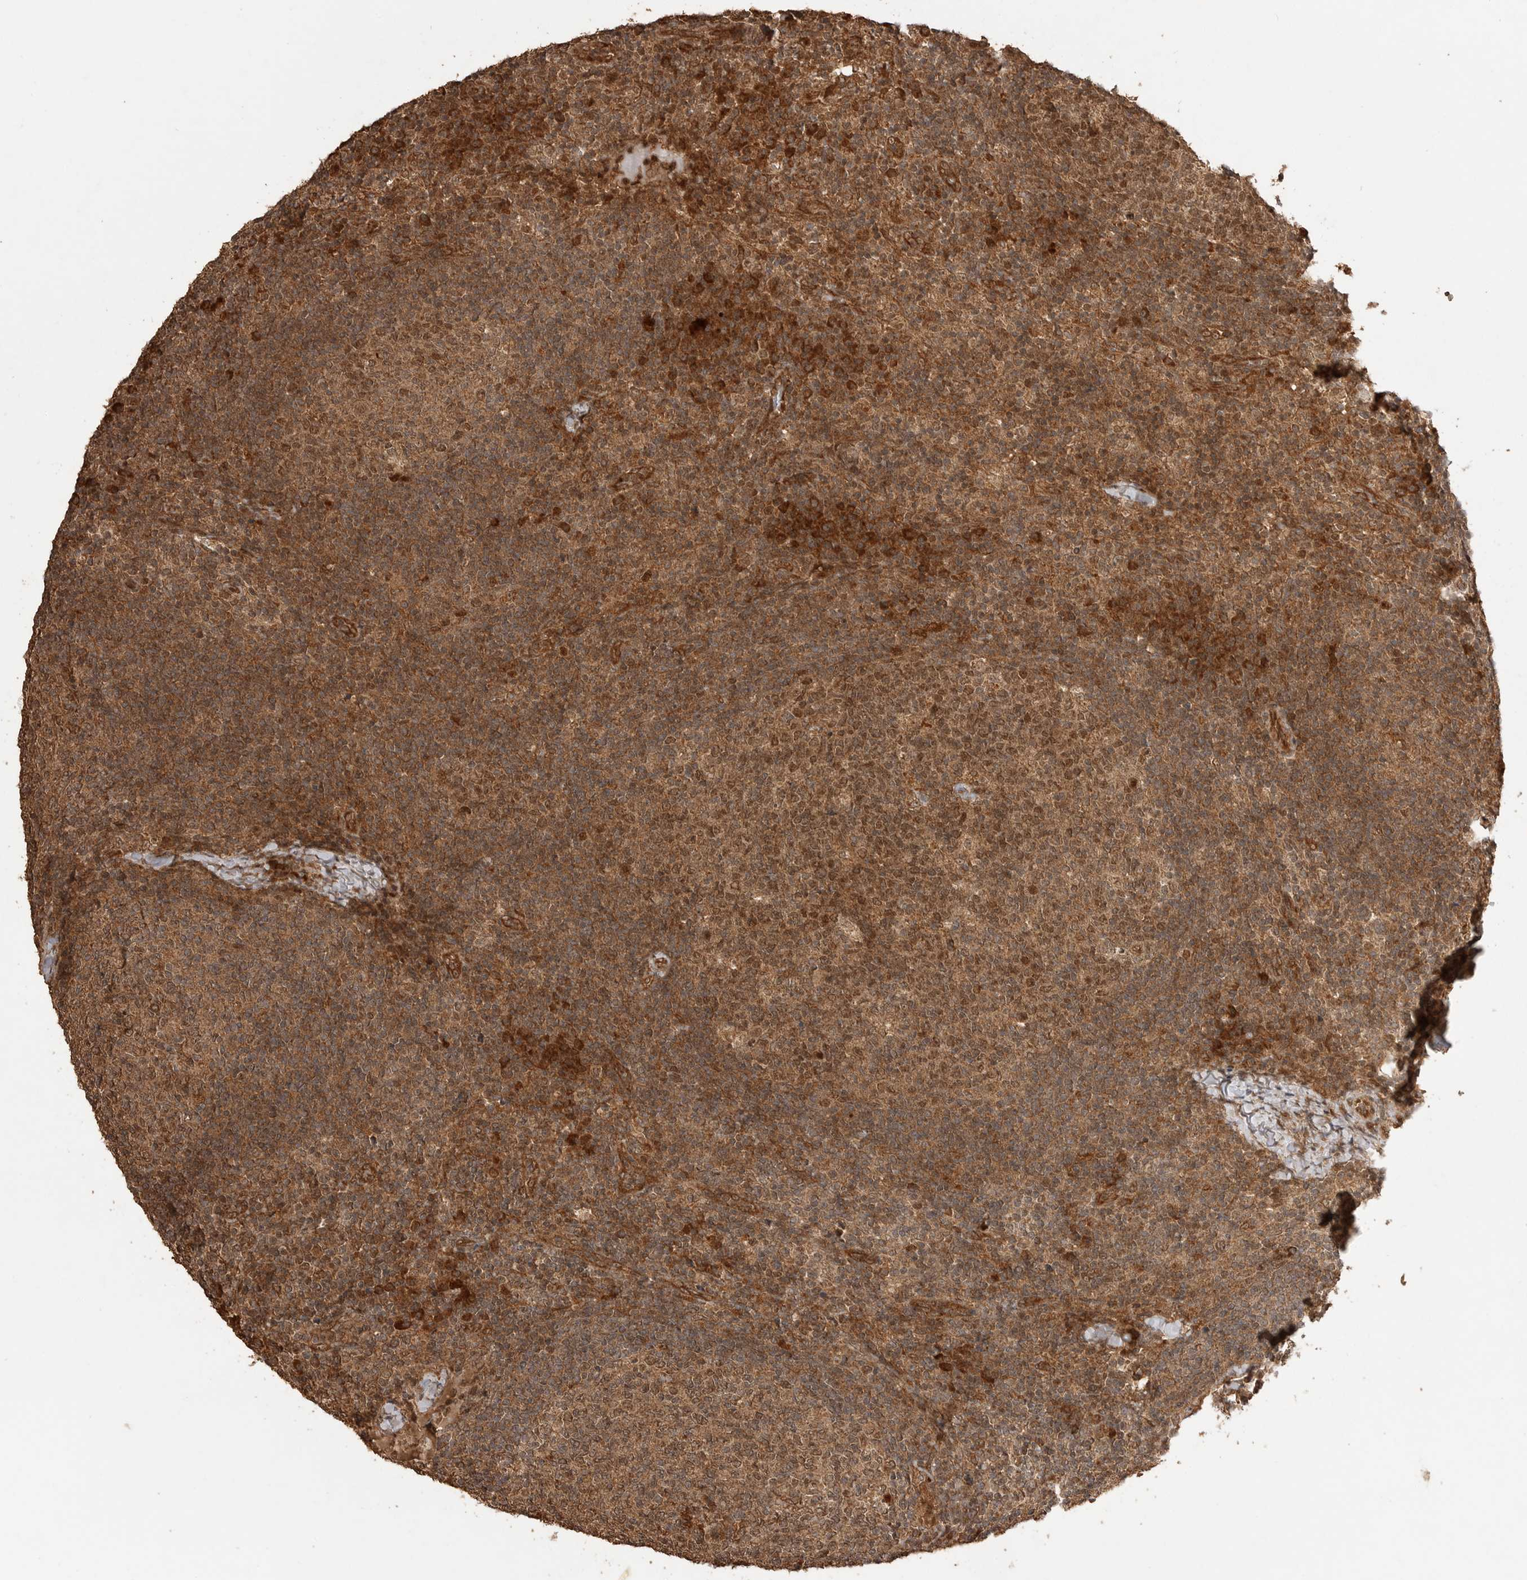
{"staining": {"intensity": "moderate", "quantity": ">75%", "location": "cytoplasmic/membranous,nuclear"}, "tissue": "lymph node", "cell_type": "Germinal center cells", "image_type": "normal", "snomed": [{"axis": "morphology", "description": "Normal tissue, NOS"}, {"axis": "morphology", "description": "Inflammation, NOS"}, {"axis": "topography", "description": "Lymph node"}], "caption": "Immunohistochemistry image of benign lymph node stained for a protein (brown), which shows medium levels of moderate cytoplasmic/membranous,nuclear positivity in approximately >75% of germinal center cells.", "gene": "BOC", "patient": {"sex": "male", "age": 55}}